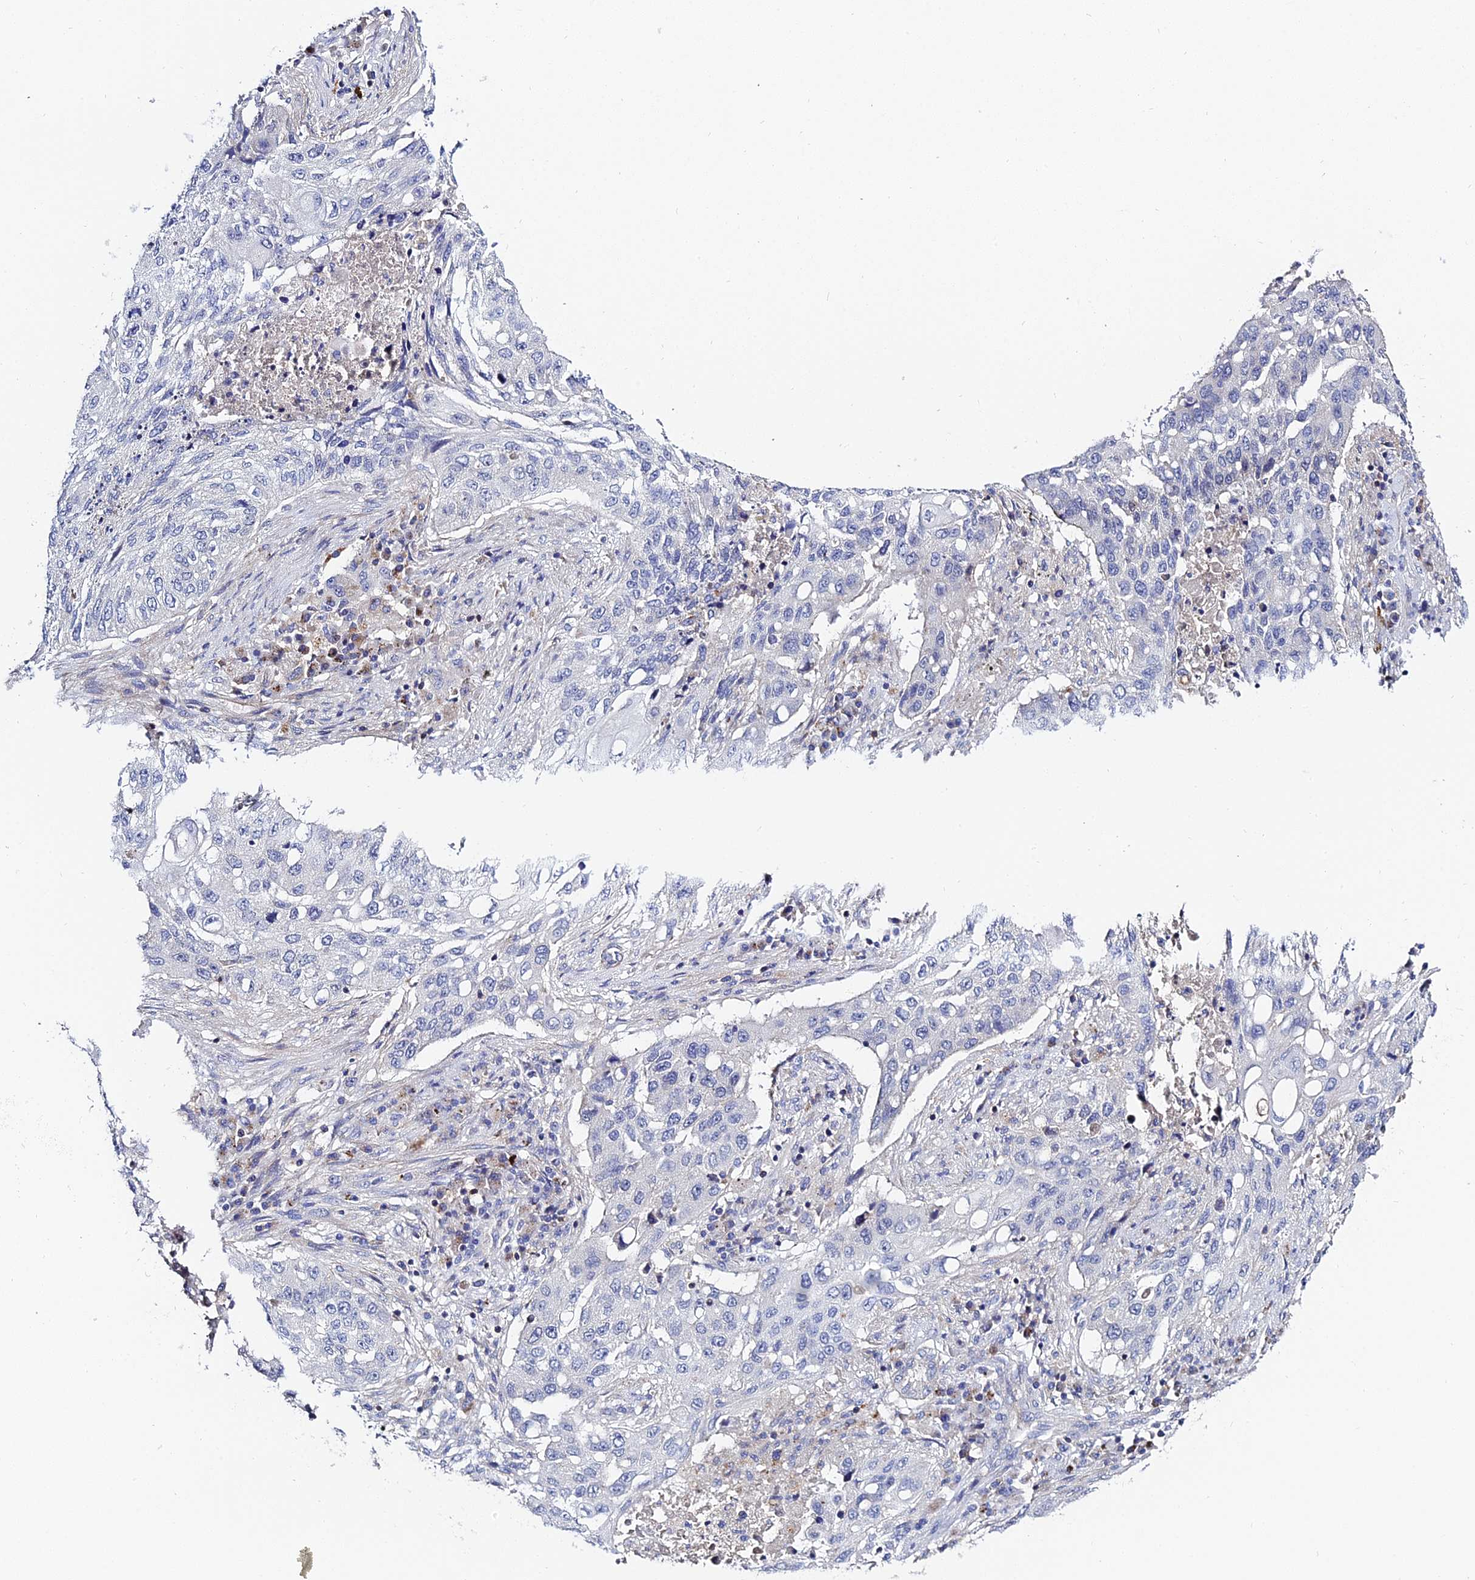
{"staining": {"intensity": "negative", "quantity": "none", "location": "none"}, "tissue": "lung cancer", "cell_type": "Tumor cells", "image_type": "cancer", "snomed": [{"axis": "morphology", "description": "Squamous cell carcinoma, NOS"}, {"axis": "topography", "description": "Lung"}], "caption": "There is no significant expression in tumor cells of lung squamous cell carcinoma.", "gene": "APOBEC3H", "patient": {"sex": "female", "age": 63}}